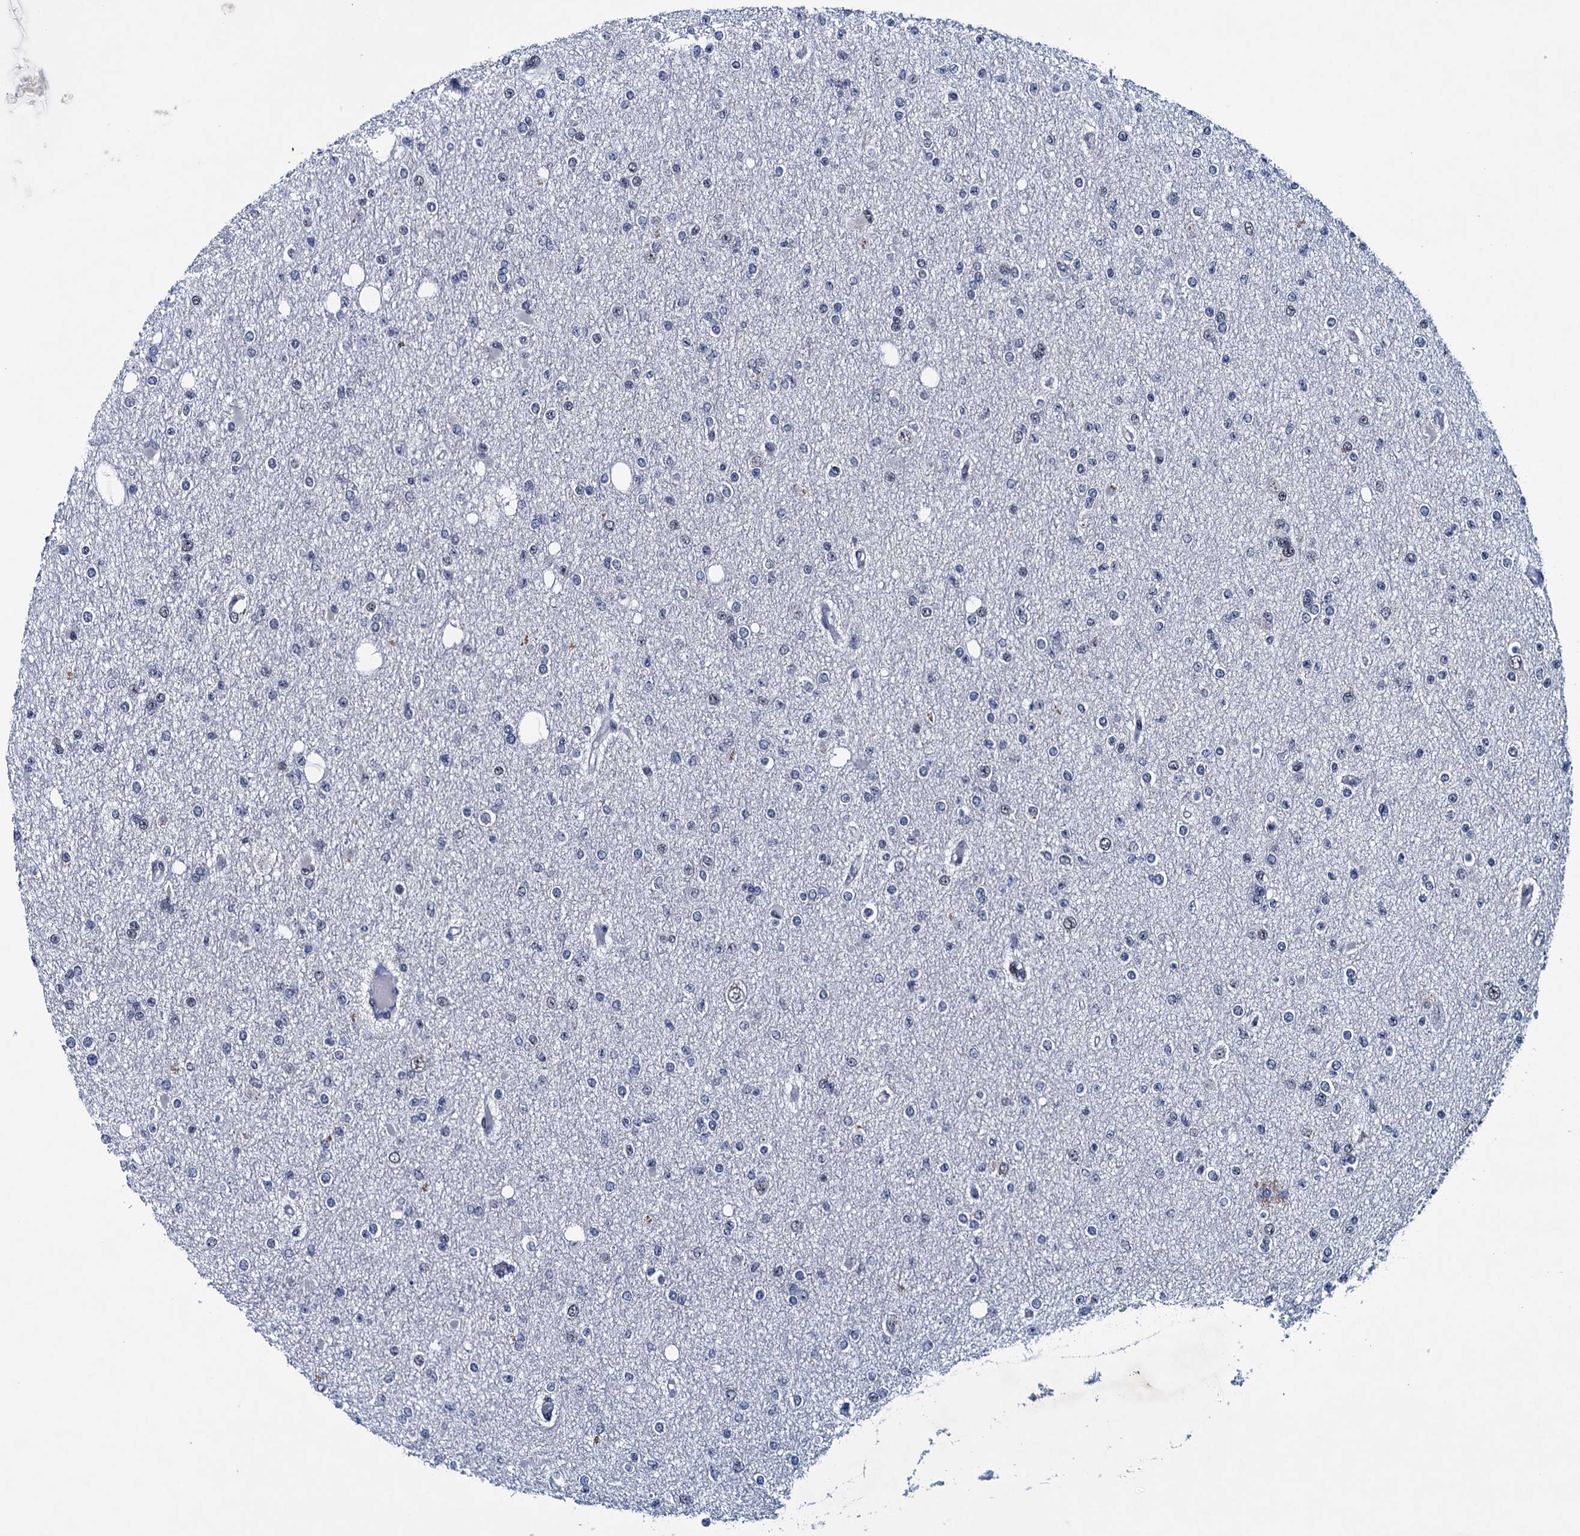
{"staining": {"intensity": "negative", "quantity": "none", "location": "none"}, "tissue": "glioma", "cell_type": "Tumor cells", "image_type": "cancer", "snomed": [{"axis": "morphology", "description": "Glioma, malignant, Low grade"}, {"axis": "topography", "description": "Brain"}], "caption": "Human glioma stained for a protein using immunohistochemistry displays no expression in tumor cells.", "gene": "FNBP4", "patient": {"sex": "female", "age": 22}}